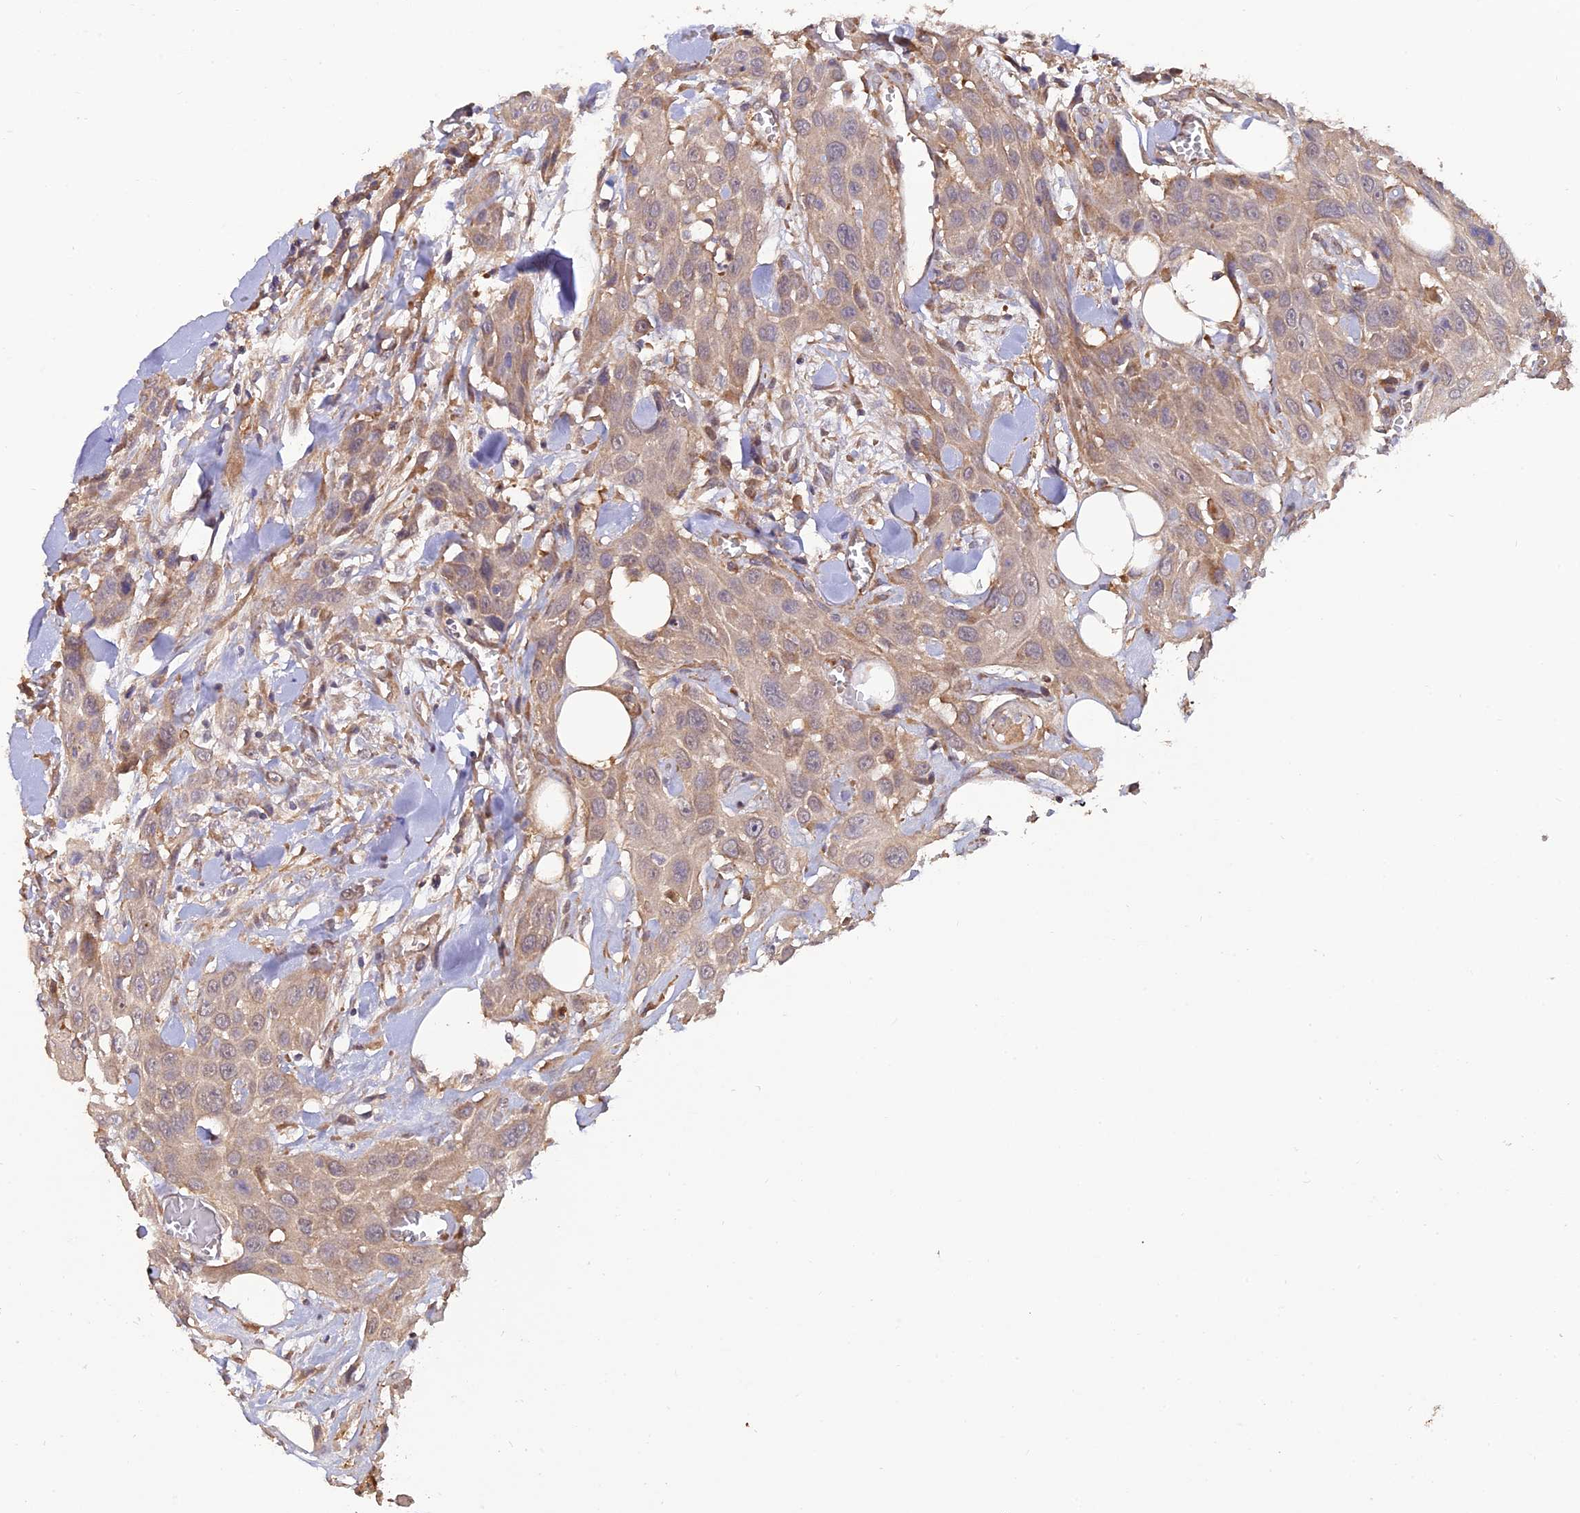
{"staining": {"intensity": "weak", "quantity": "25%-75%", "location": "cytoplasmic/membranous"}, "tissue": "head and neck cancer", "cell_type": "Tumor cells", "image_type": "cancer", "snomed": [{"axis": "morphology", "description": "Squamous cell carcinoma, NOS"}, {"axis": "topography", "description": "Head-Neck"}], "caption": "A histopathology image showing weak cytoplasmic/membranous staining in about 25%-75% of tumor cells in head and neck squamous cell carcinoma, as visualized by brown immunohistochemical staining.", "gene": "PAGR1", "patient": {"sex": "male", "age": 81}}